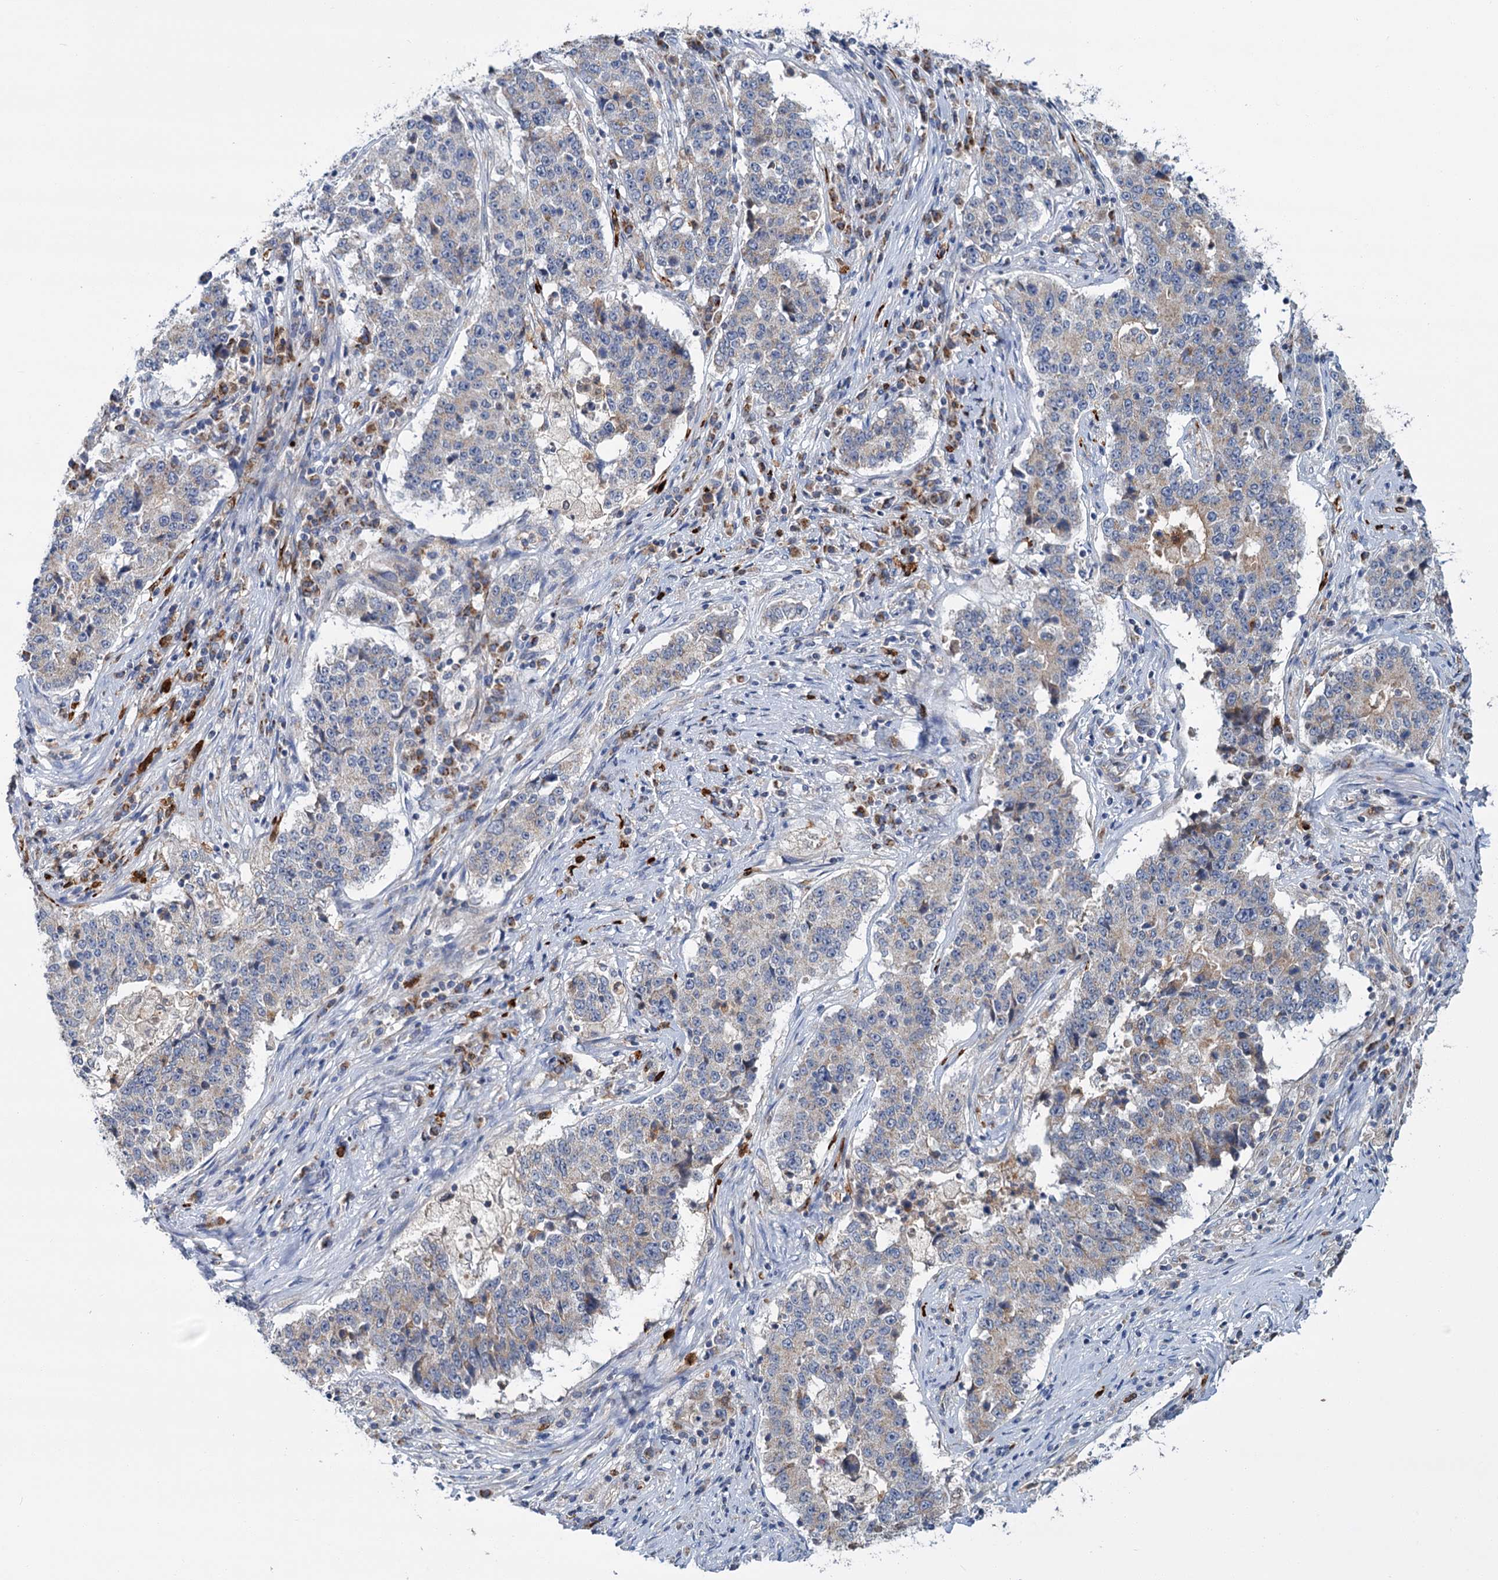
{"staining": {"intensity": "weak", "quantity": "<25%", "location": "cytoplasmic/membranous"}, "tissue": "stomach cancer", "cell_type": "Tumor cells", "image_type": "cancer", "snomed": [{"axis": "morphology", "description": "Adenocarcinoma, NOS"}, {"axis": "topography", "description": "Stomach"}], "caption": "Tumor cells show no significant expression in stomach adenocarcinoma. The staining was performed using DAB to visualize the protein expression in brown, while the nuclei were stained in blue with hematoxylin (Magnification: 20x).", "gene": "DYNC2H1", "patient": {"sex": "male", "age": 59}}